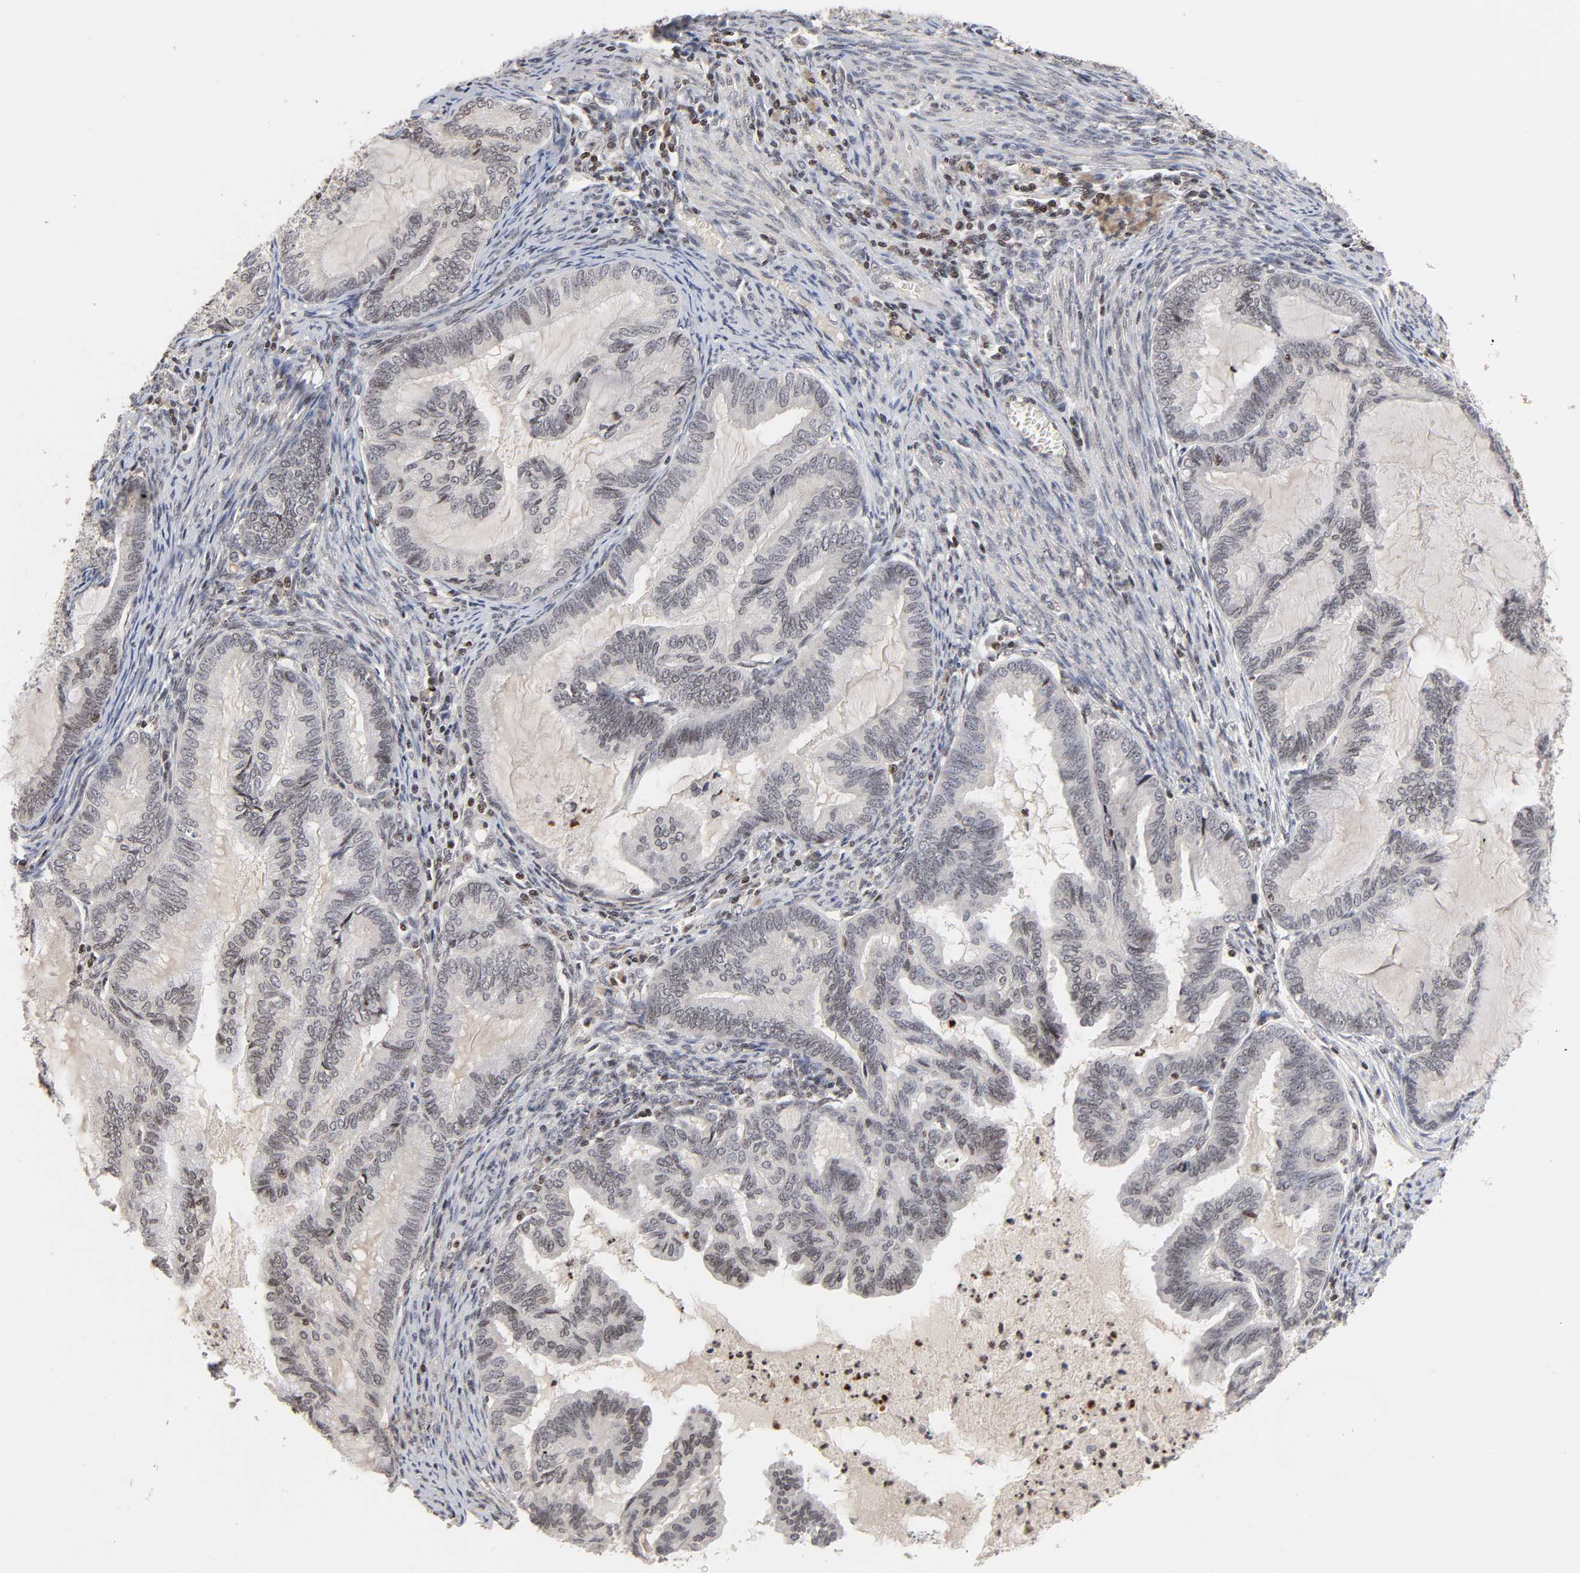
{"staining": {"intensity": "negative", "quantity": "none", "location": "none"}, "tissue": "cervical cancer", "cell_type": "Tumor cells", "image_type": "cancer", "snomed": [{"axis": "morphology", "description": "Normal tissue, NOS"}, {"axis": "morphology", "description": "Adenocarcinoma, NOS"}, {"axis": "topography", "description": "Cervix"}, {"axis": "topography", "description": "Endometrium"}], "caption": "A micrograph of human cervical adenocarcinoma is negative for staining in tumor cells.", "gene": "ZNF473", "patient": {"sex": "female", "age": 86}}